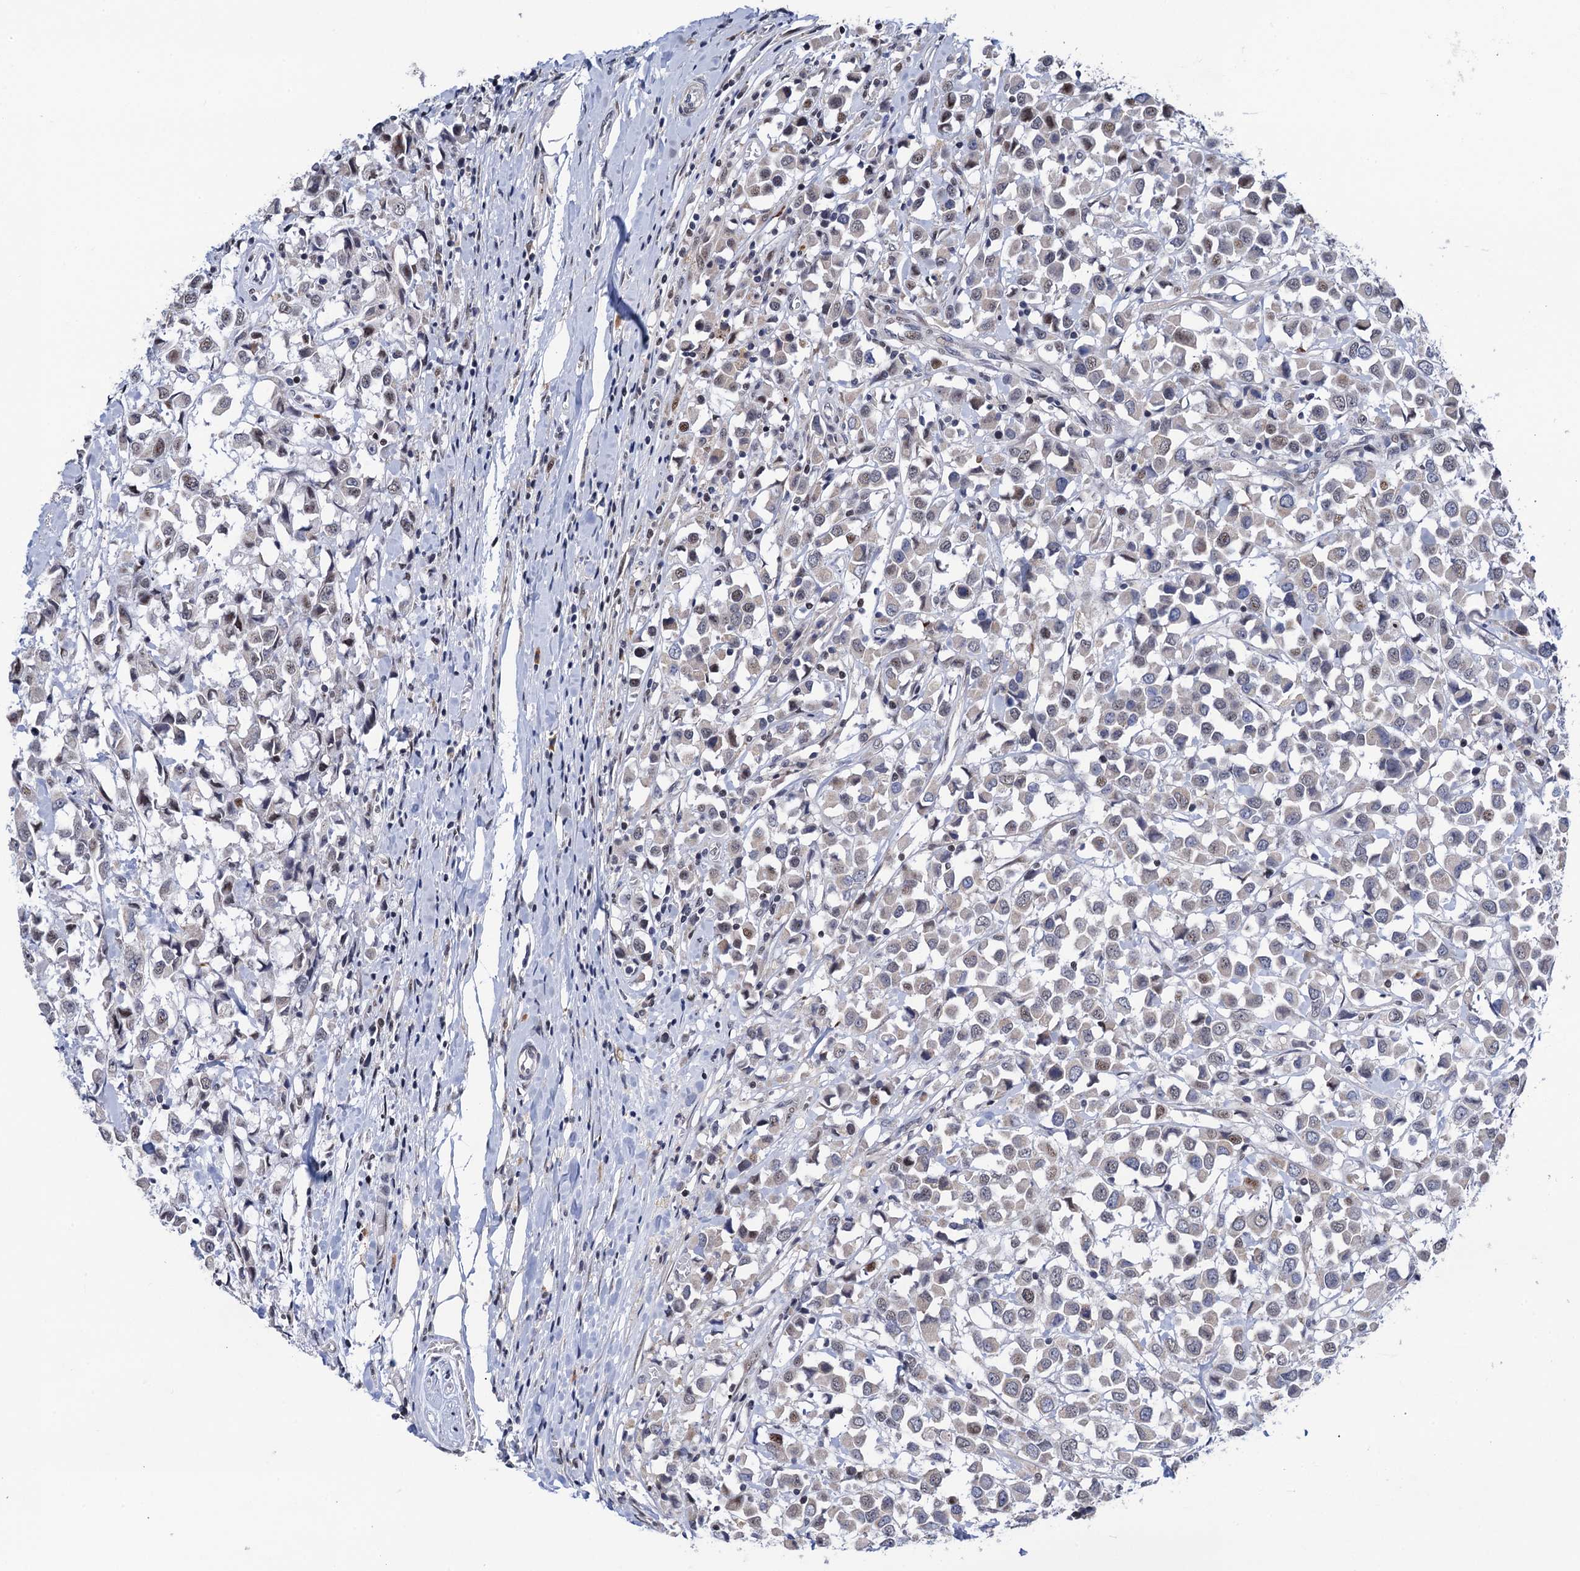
{"staining": {"intensity": "weak", "quantity": "<25%", "location": "nuclear"}, "tissue": "breast cancer", "cell_type": "Tumor cells", "image_type": "cancer", "snomed": [{"axis": "morphology", "description": "Duct carcinoma"}, {"axis": "topography", "description": "Breast"}], "caption": "The immunohistochemistry (IHC) histopathology image has no significant expression in tumor cells of breast cancer (infiltrating ductal carcinoma) tissue.", "gene": "FAM222A", "patient": {"sex": "female", "age": 61}}